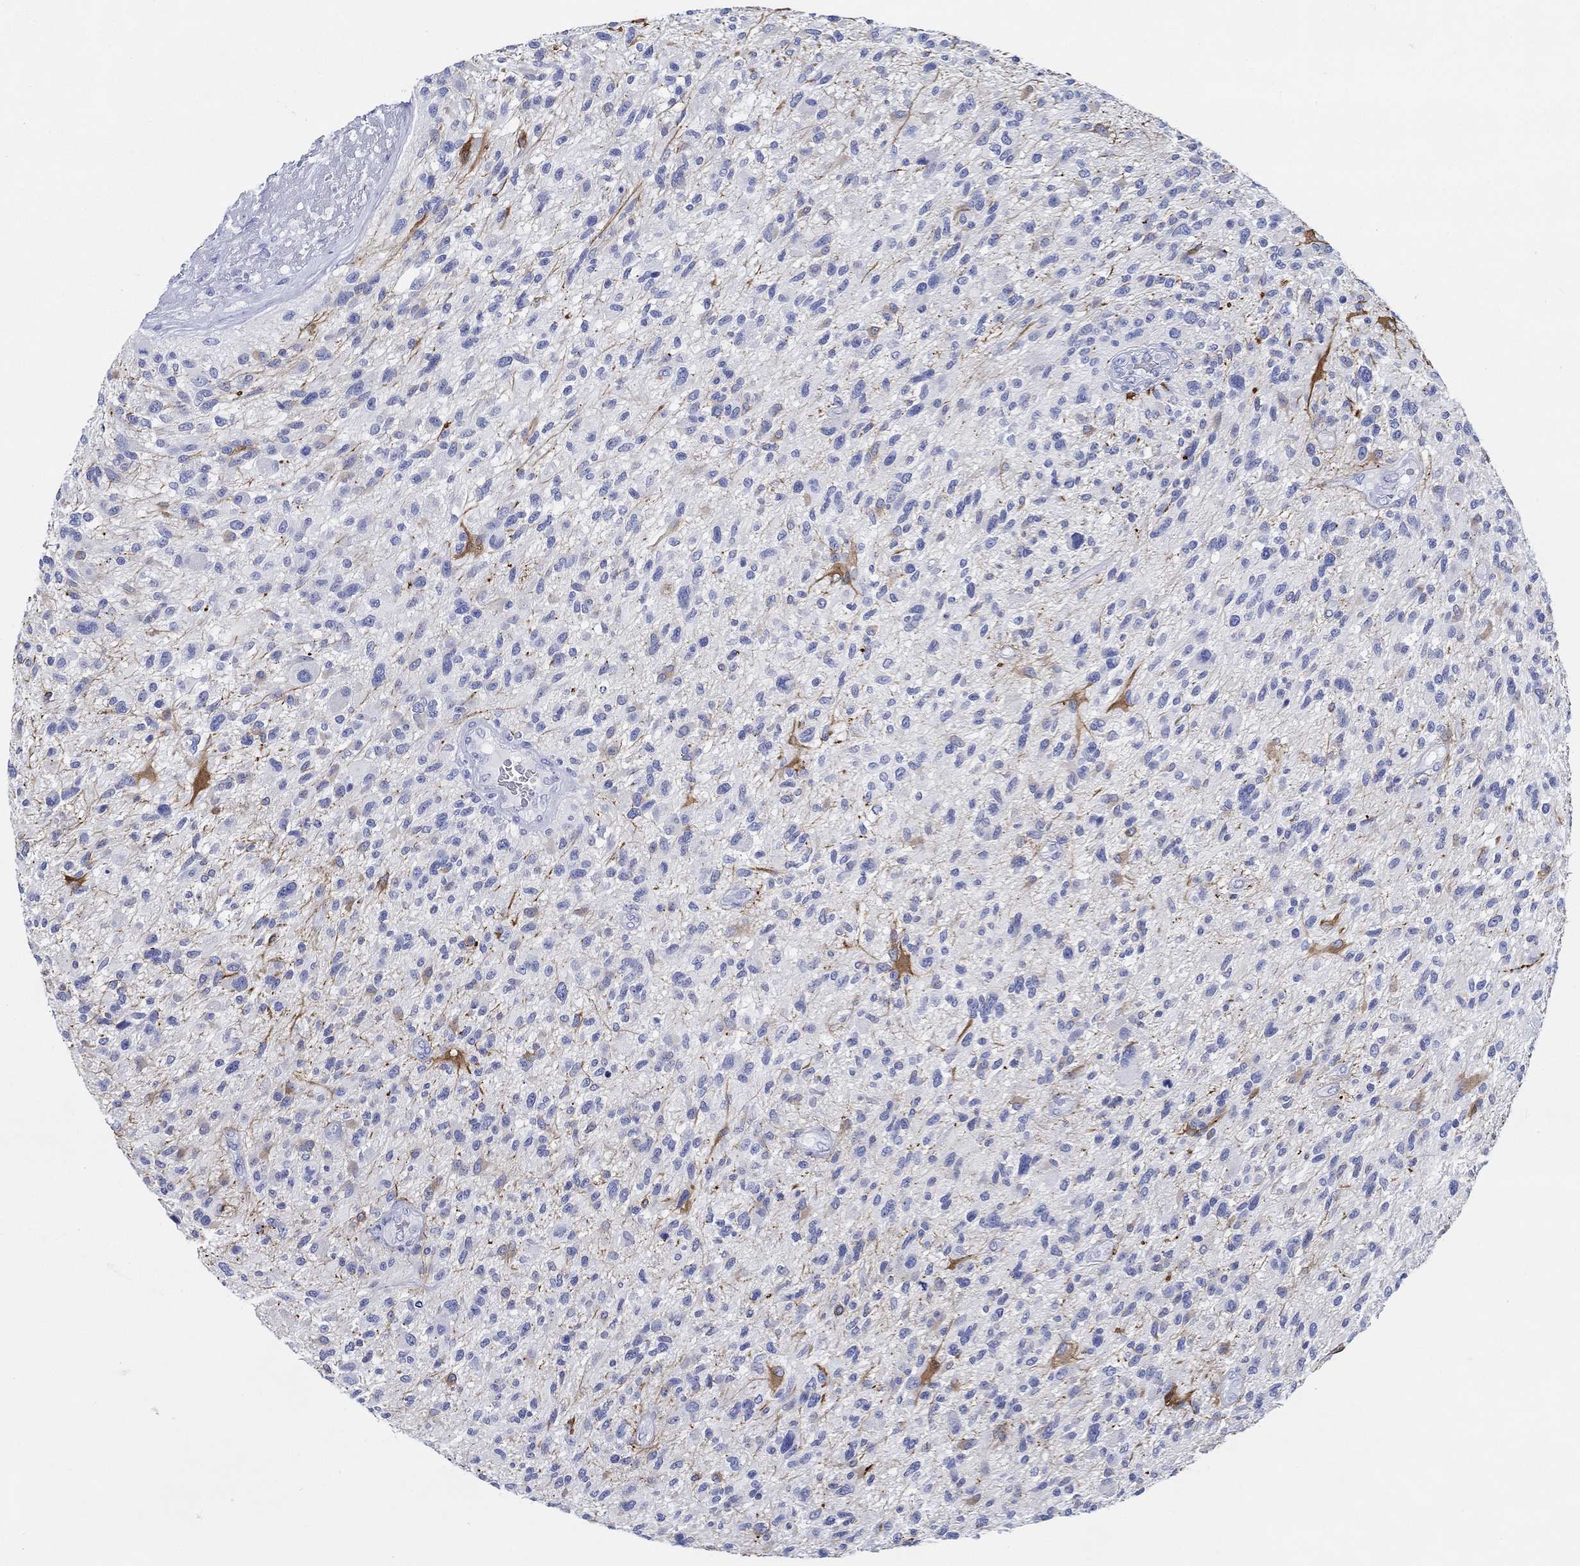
{"staining": {"intensity": "strong", "quantity": "<25%", "location": "cytoplasmic/membranous"}, "tissue": "glioma", "cell_type": "Tumor cells", "image_type": "cancer", "snomed": [{"axis": "morphology", "description": "Glioma, malignant, High grade"}, {"axis": "topography", "description": "Brain"}], "caption": "Protein positivity by immunohistochemistry shows strong cytoplasmic/membranous staining in approximately <25% of tumor cells in malignant glioma (high-grade).", "gene": "FBXO2", "patient": {"sex": "male", "age": 47}}